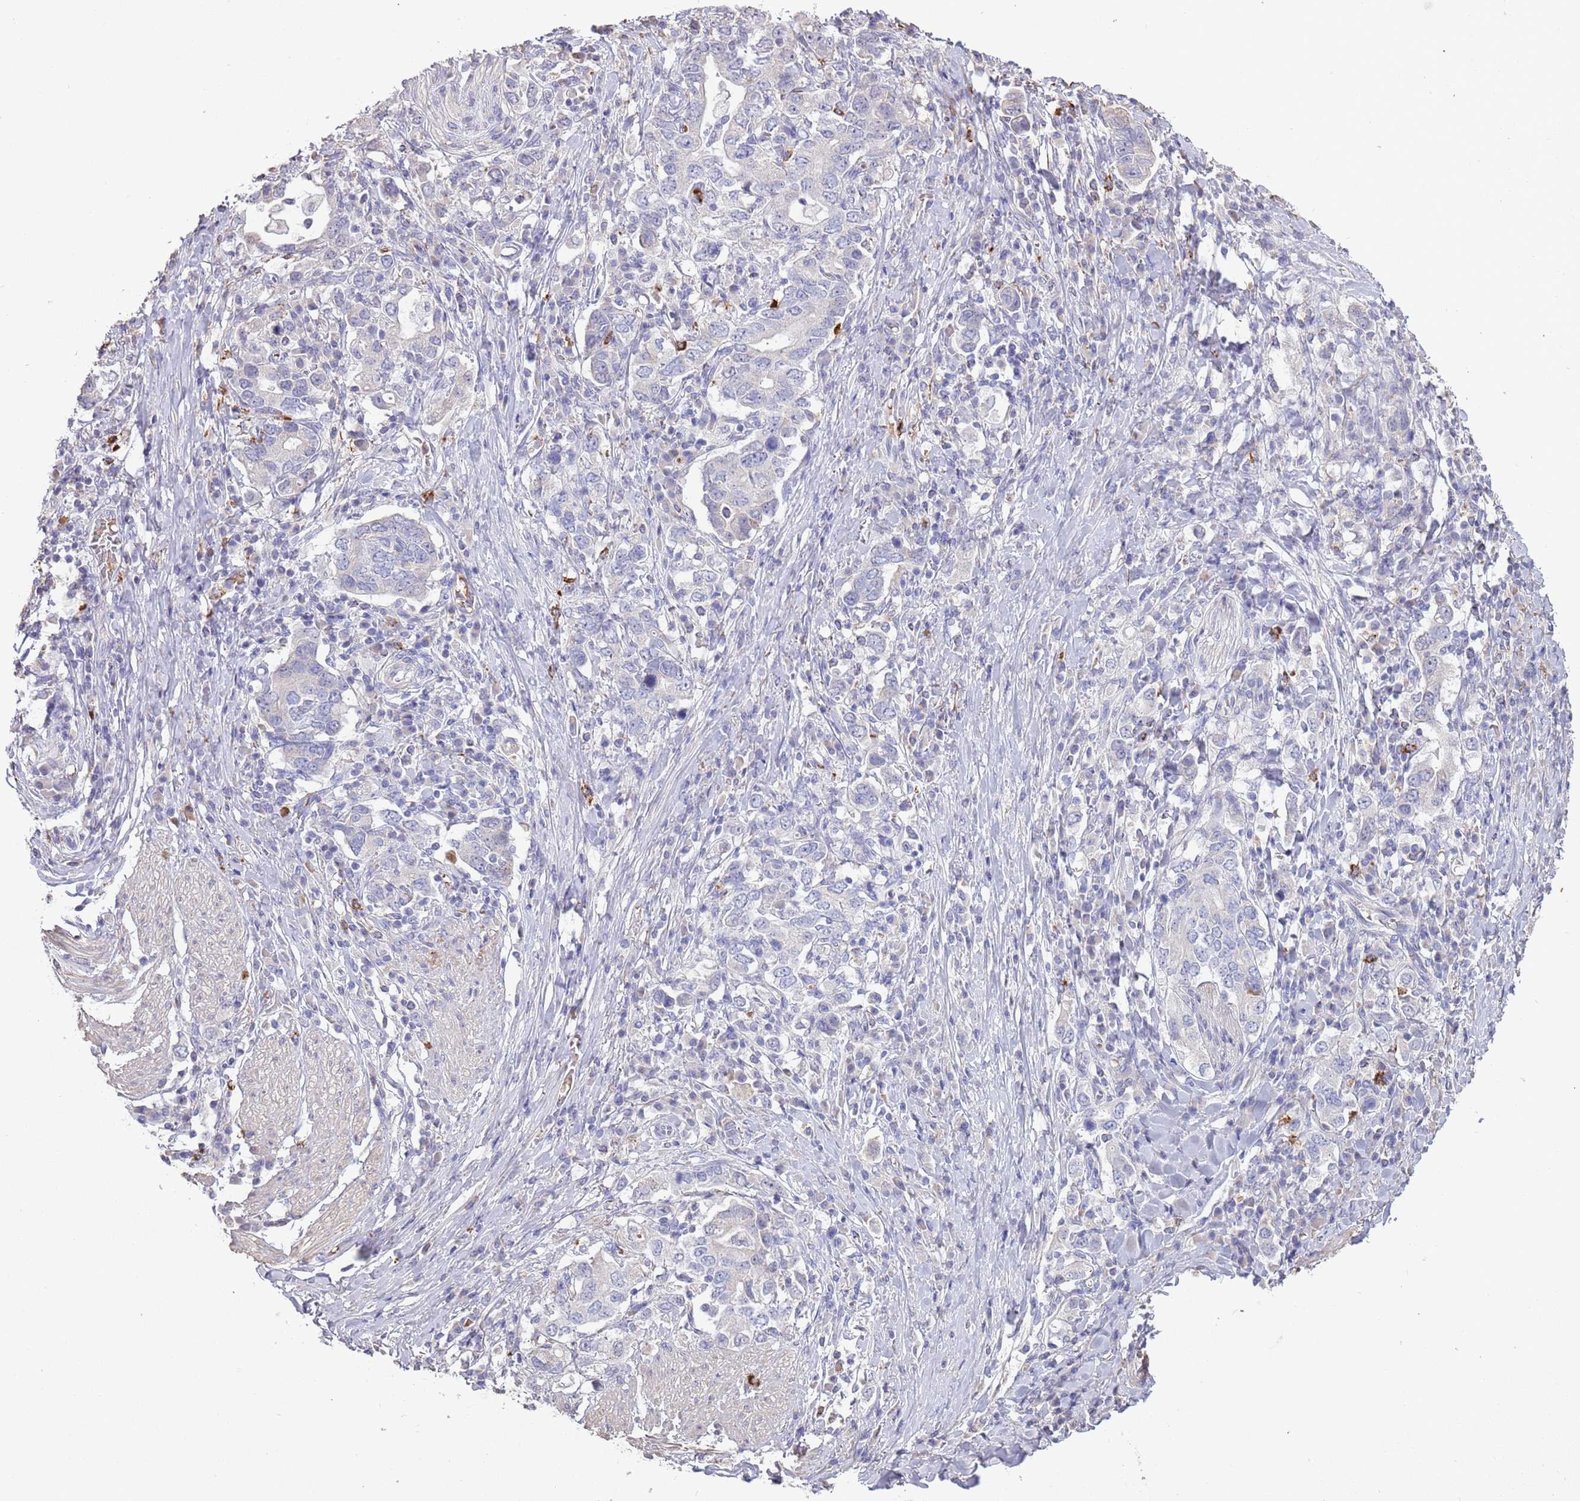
{"staining": {"intensity": "negative", "quantity": "none", "location": "none"}, "tissue": "stomach cancer", "cell_type": "Tumor cells", "image_type": "cancer", "snomed": [{"axis": "morphology", "description": "Adenocarcinoma, NOS"}, {"axis": "topography", "description": "Stomach, upper"}, {"axis": "topography", "description": "Stomach"}], "caption": "Immunohistochemistry of stomach cancer (adenocarcinoma) shows no positivity in tumor cells.", "gene": "P2RY13", "patient": {"sex": "male", "age": 62}}